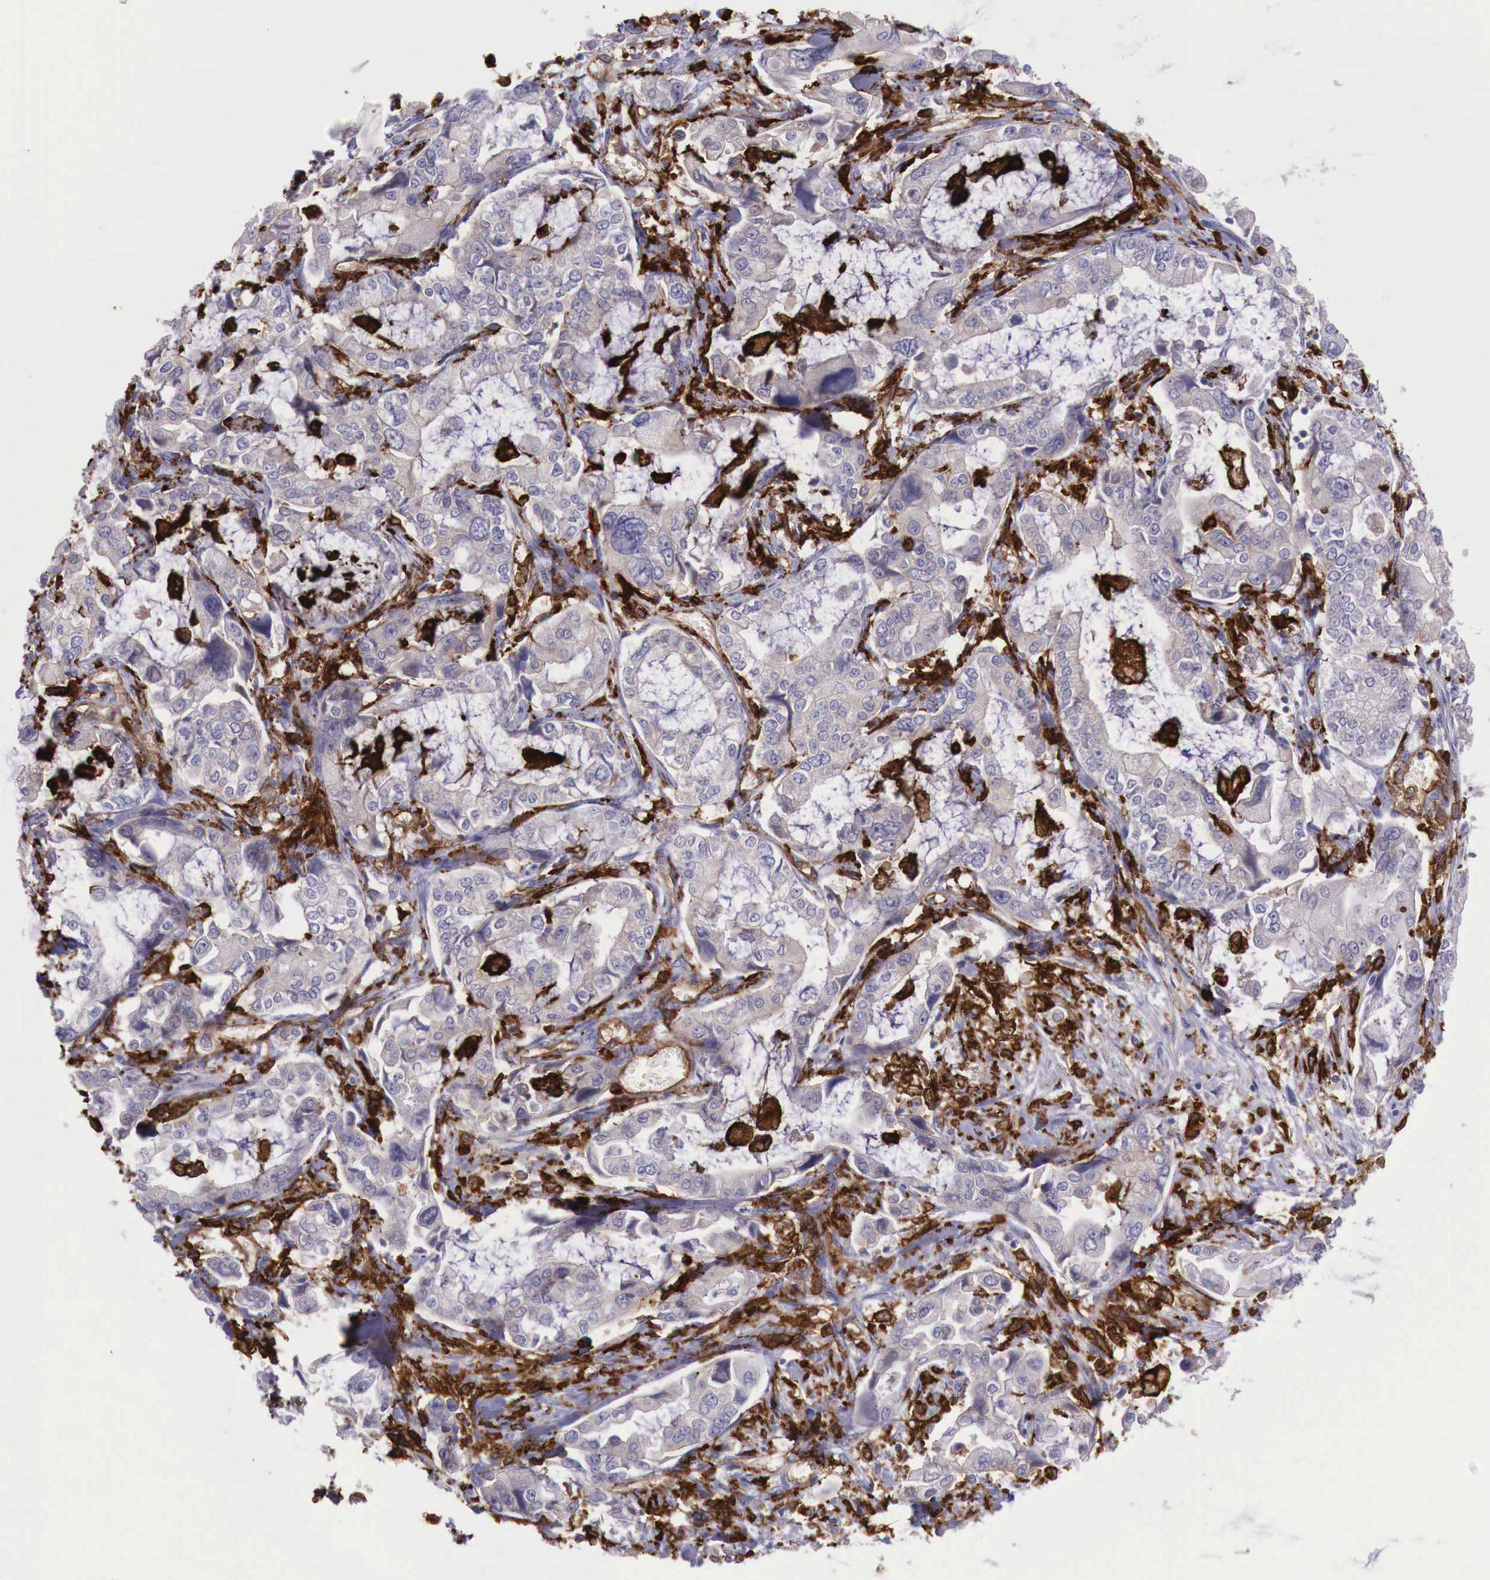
{"staining": {"intensity": "negative", "quantity": "none", "location": "none"}, "tissue": "stomach cancer", "cell_type": "Tumor cells", "image_type": "cancer", "snomed": [{"axis": "morphology", "description": "Adenocarcinoma, NOS"}, {"axis": "topography", "description": "Pancreas"}, {"axis": "topography", "description": "Stomach, upper"}], "caption": "Human stomach cancer (adenocarcinoma) stained for a protein using immunohistochemistry demonstrates no positivity in tumor cells.", "gene": "MSR1", "patient": {"sex": "male", "age": 77}}